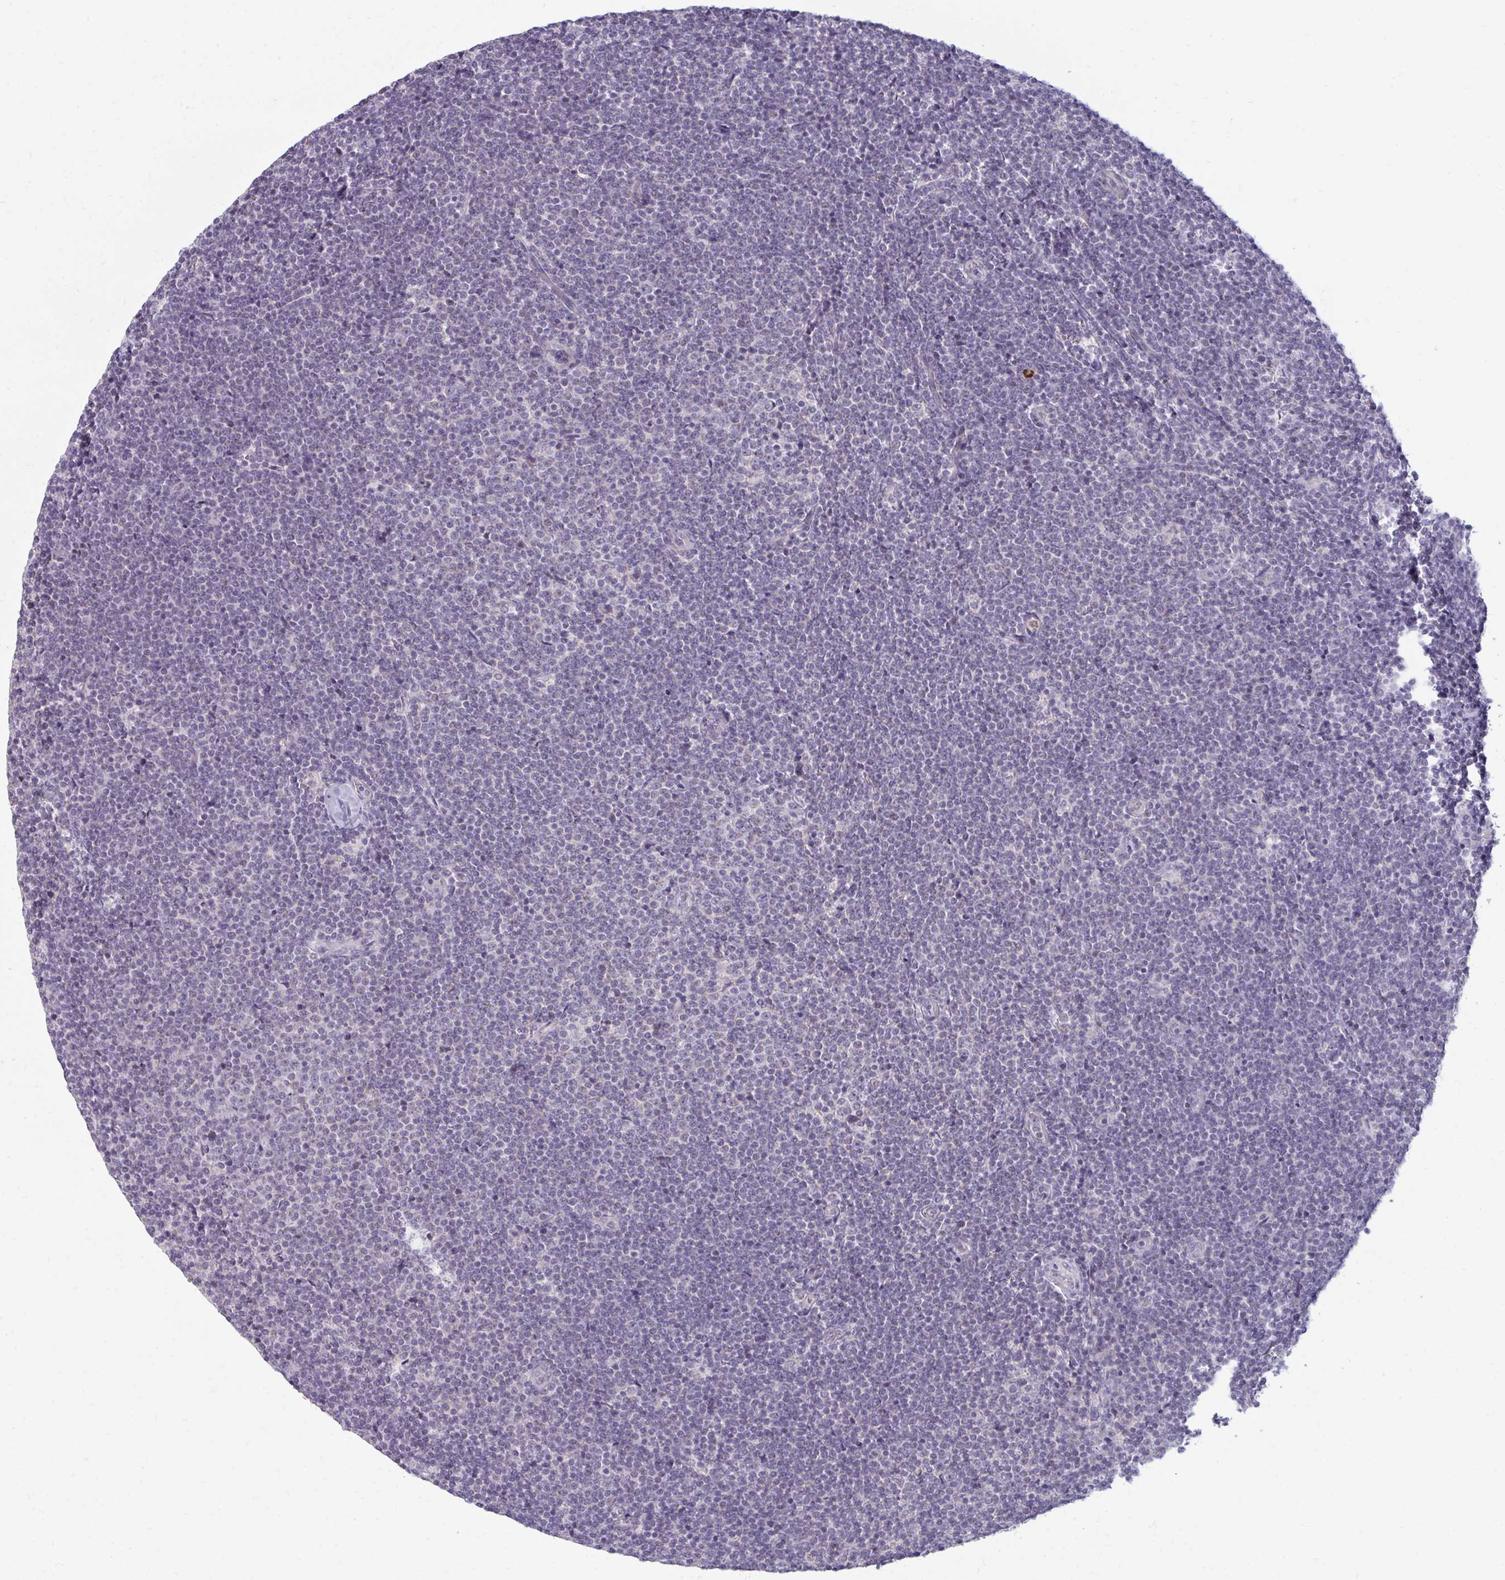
{"staining": {"intensity": "negative", "quantity": "none", "location": "none"}, "tissue": "lymphoma", "cell_type": "Tumor cells", "image_type": "cancer", "snomed": [{"axis": "morphology", "description": "Malignant lymphoma, non-Hodgkin's type, Low grade"}, {"axis": "topography", "description": "Lymph node"}], "caption": "Lymphoma stained for a protein using immunohistochemistry shows no positivity tumor cells.", "gene": "RAB33A", "patient": {"sex": "male", "age": 48}}